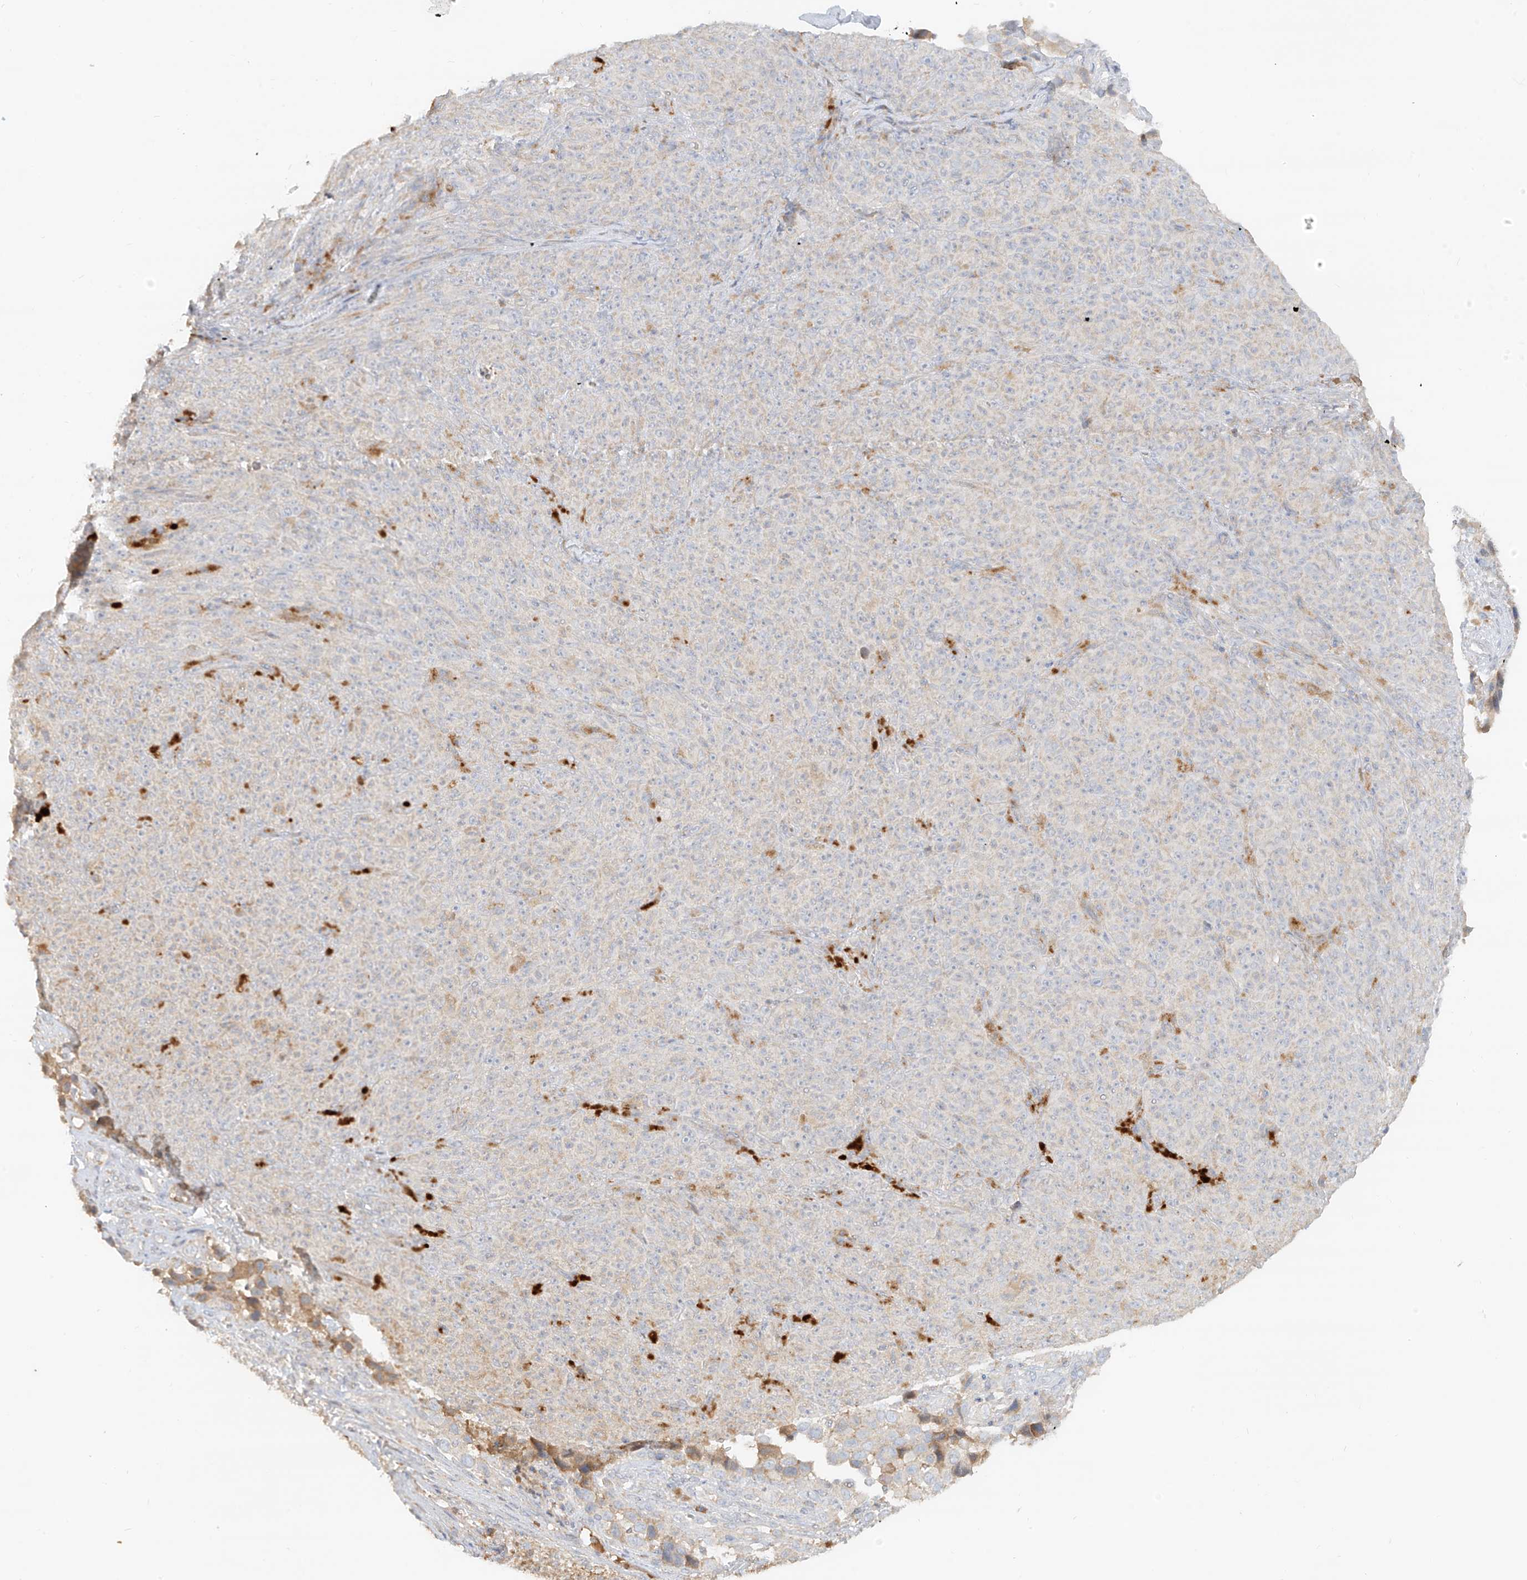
{"staining": {"intensity": "negative", "quantity": "none", "location": "none"}, "tissue": "melanoma", "cell_type": "Tumor cells", "image_type": "cancer", "snomed": [{"axis": "morphology", "description": "Malignant melanoma, NOS"}, {"axis": "topography", "description": "Skin"}], "caption": "Image shows no protein expression in tumor cells of melanoma tissue.", "gene": "KPNA7", "patient": {"sex": "female", "age": 82}}